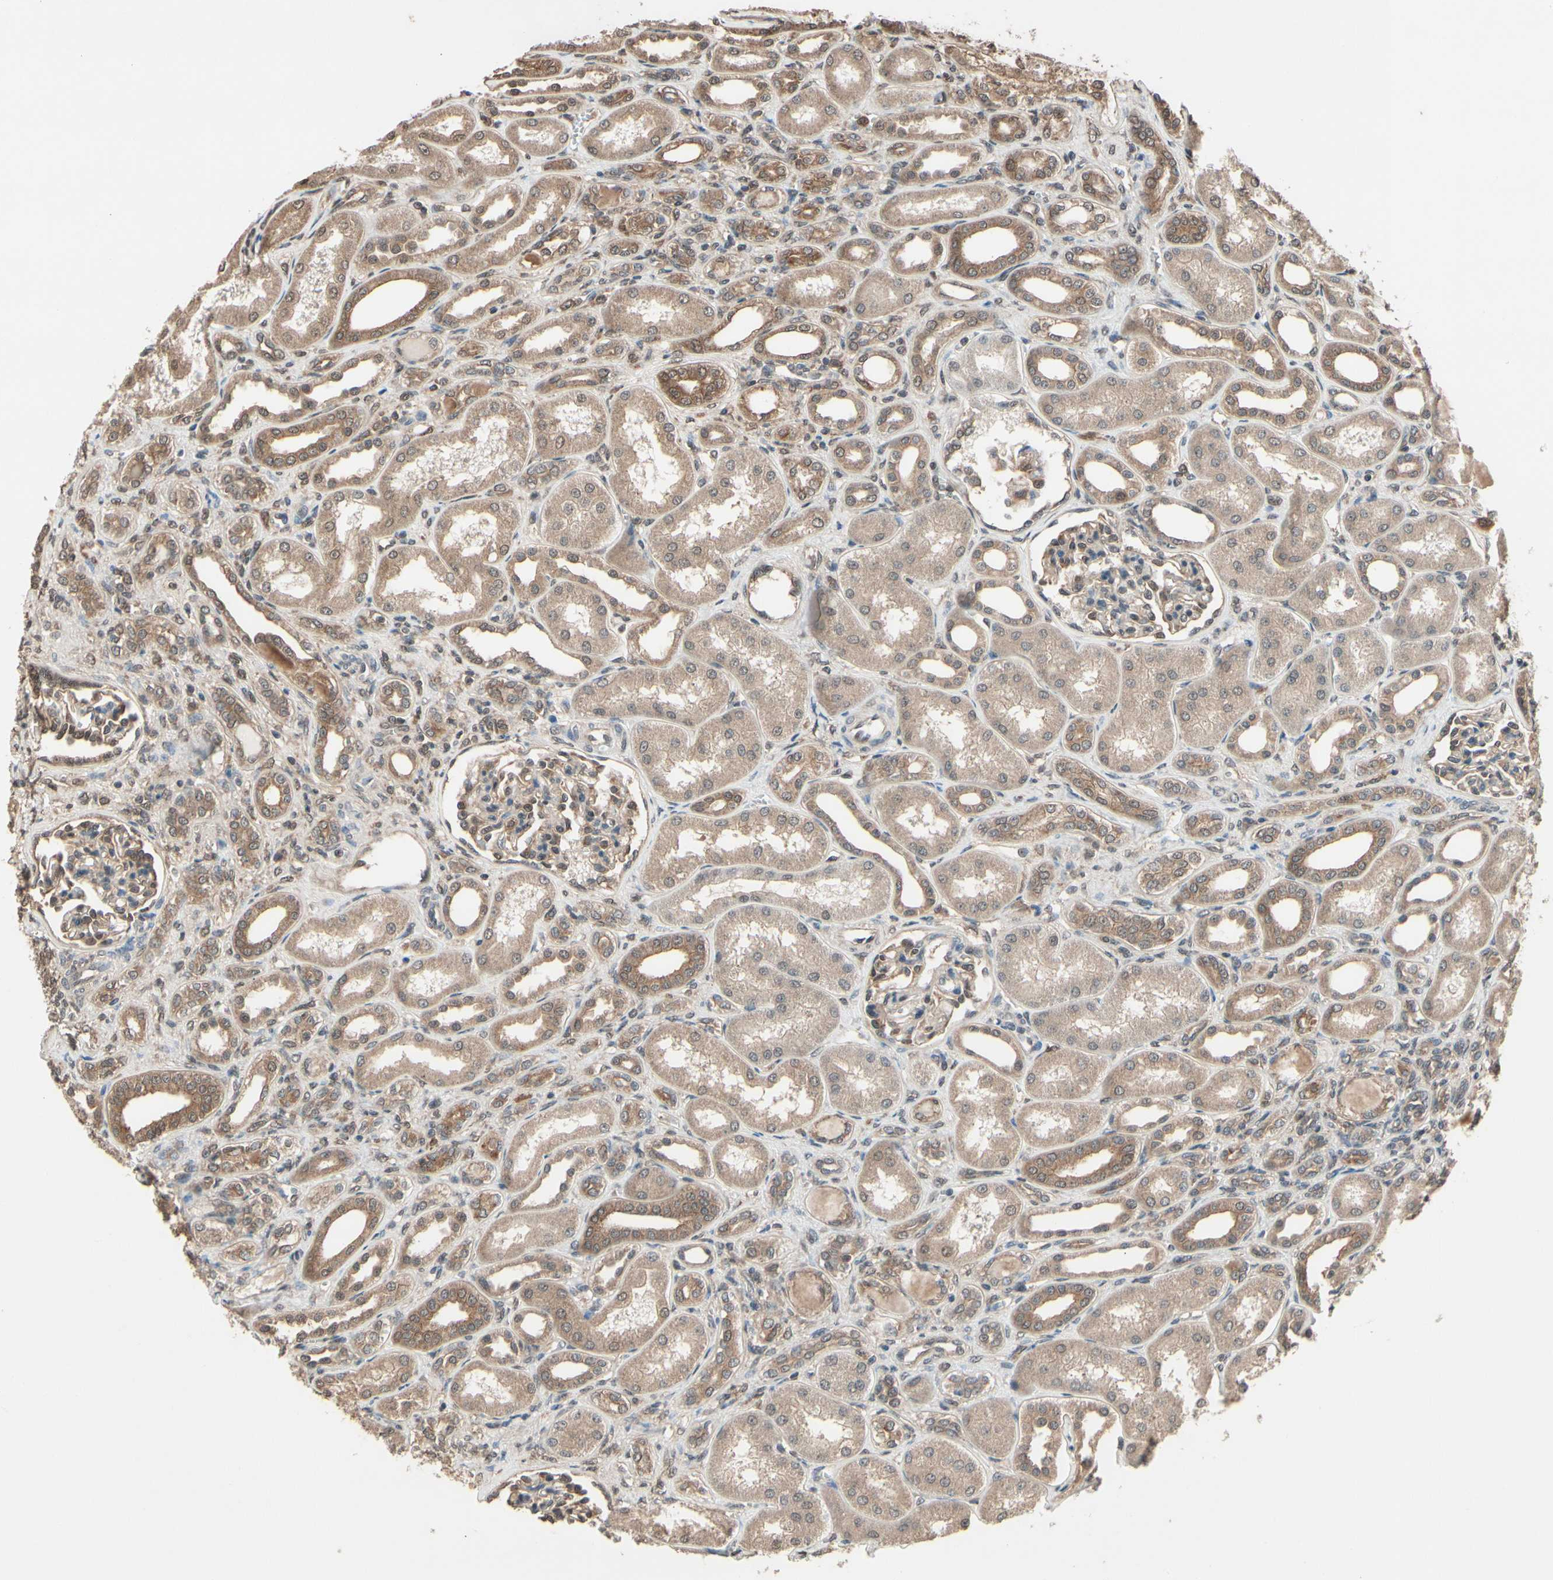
{"staining": {"intensity": "moderate", "quantity": "25%-75%", "location": "cytoplasmic/membranous,nuclear"}, "tissue": "kidney", "cell_type": "Cells in glomeruli", "image_type": "normal", "snomed": [{"axis": "morphology", "description": "Normal tissue, NOS"}, {"axis": "topography", "description": "Kidney"}], "caption": "Immunohistochemical staining of normal kidney exhibits medium levels of moderate cytoplasmic/membranous,nuclear expression in approximately 25%-75% of cells in glomeruli. Immunohistochemistry (ihc) stains the protein in brown and the nuclei are stained blue.", "gene": "PNPLA7", "patient": {"sex": "male", "age": 7}}